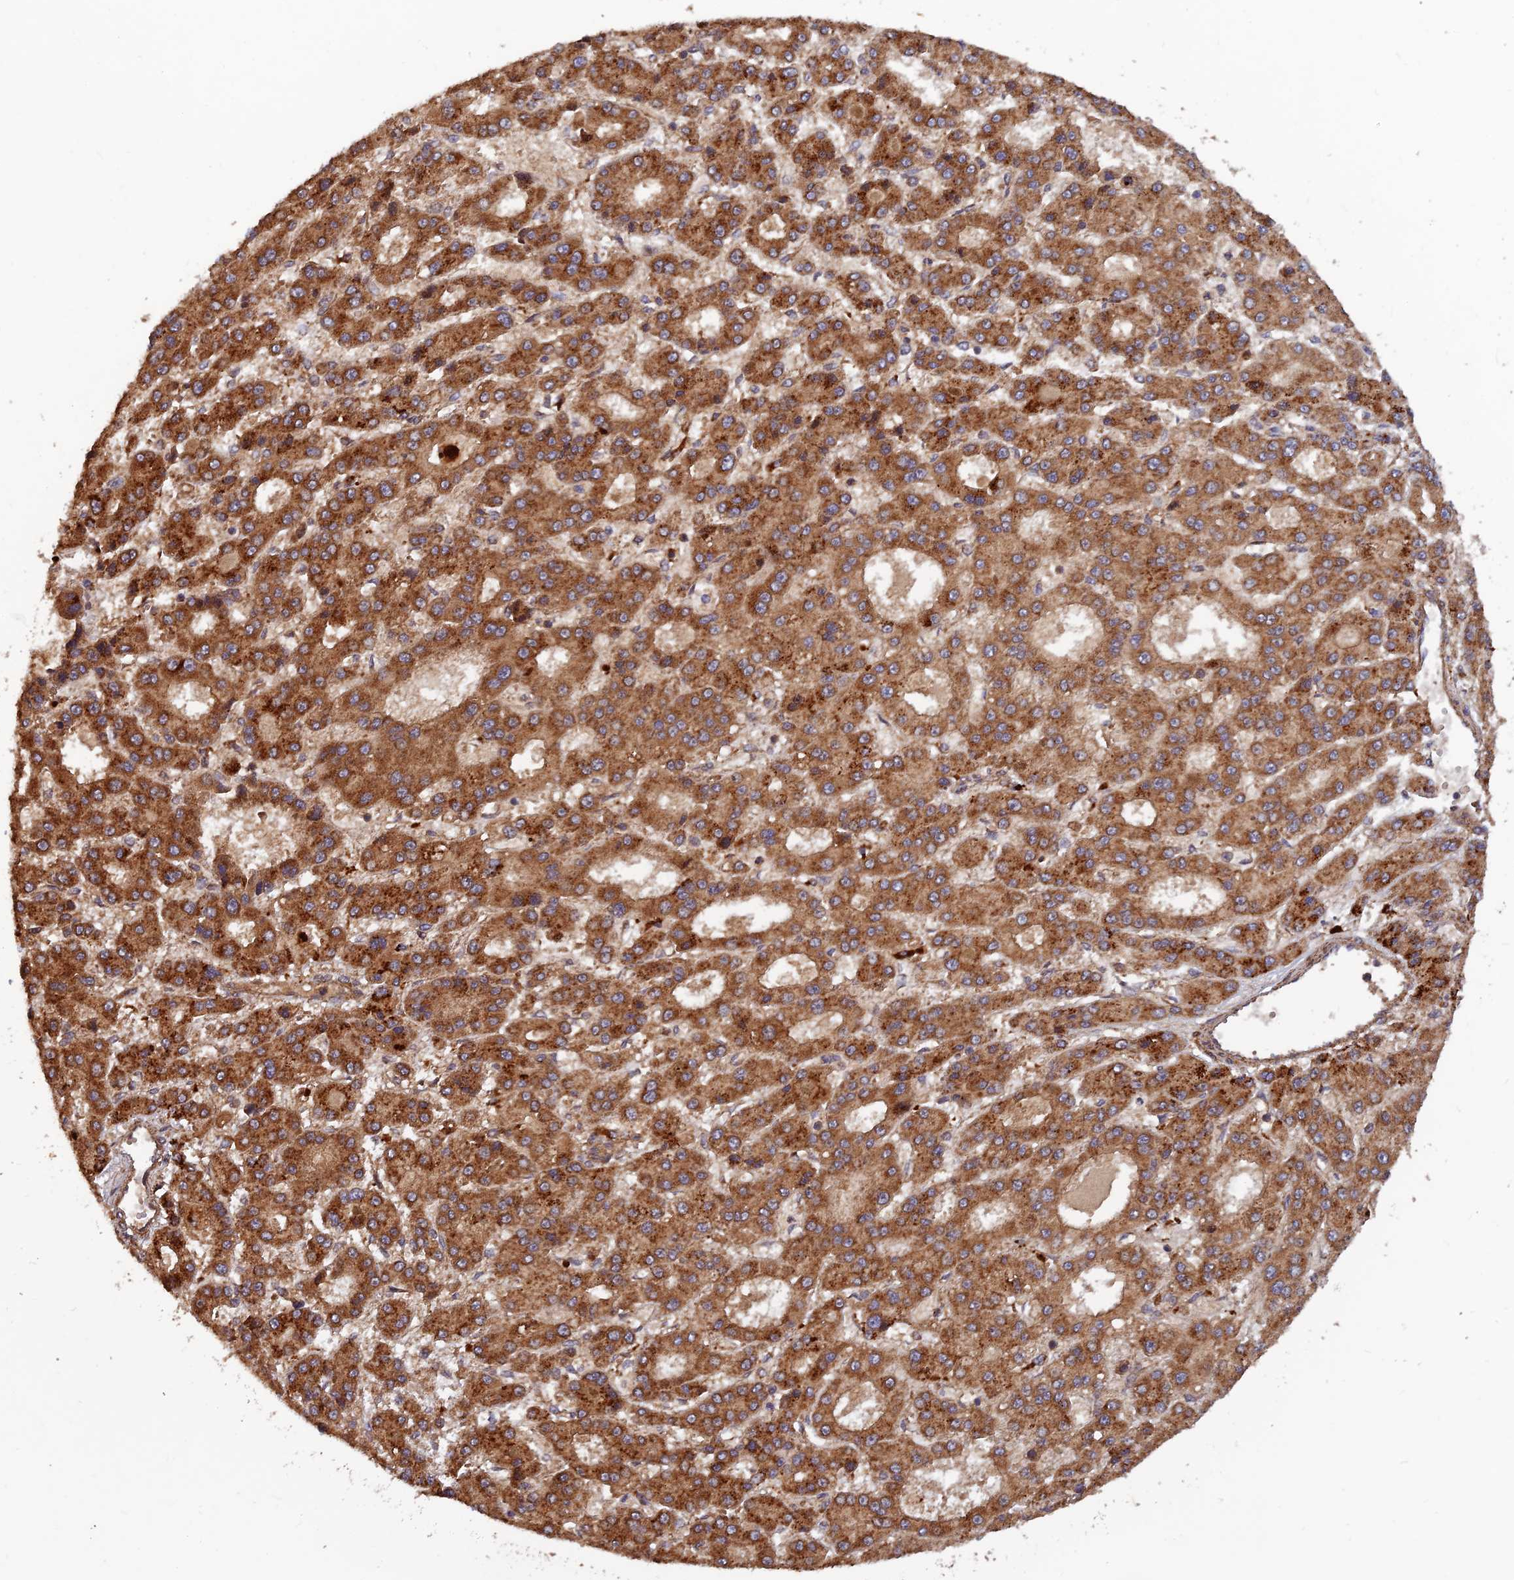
{"staining": {"intensity": "strong", "quantity": ">75%", "location": "cytoplasmic/membranous"}, "tissue": "liver cancer", "cell_type": "Tumor cells", "image_type": "cancer", "snomed": [{"axis": "morphology", "description": "Carcinoma, Hepatocellular, NOS"}, {"axis": "topography", "description": "Liver"}], "caption": "Brown immunohistochemical staining in human liver cancer (hepatocellular carcinoma) displays strong cytoplasmic/membranous staining in approximately >75% of tumor cells.", "gene": "RELCH", "patient": {"sex": "male", "age": 70}}